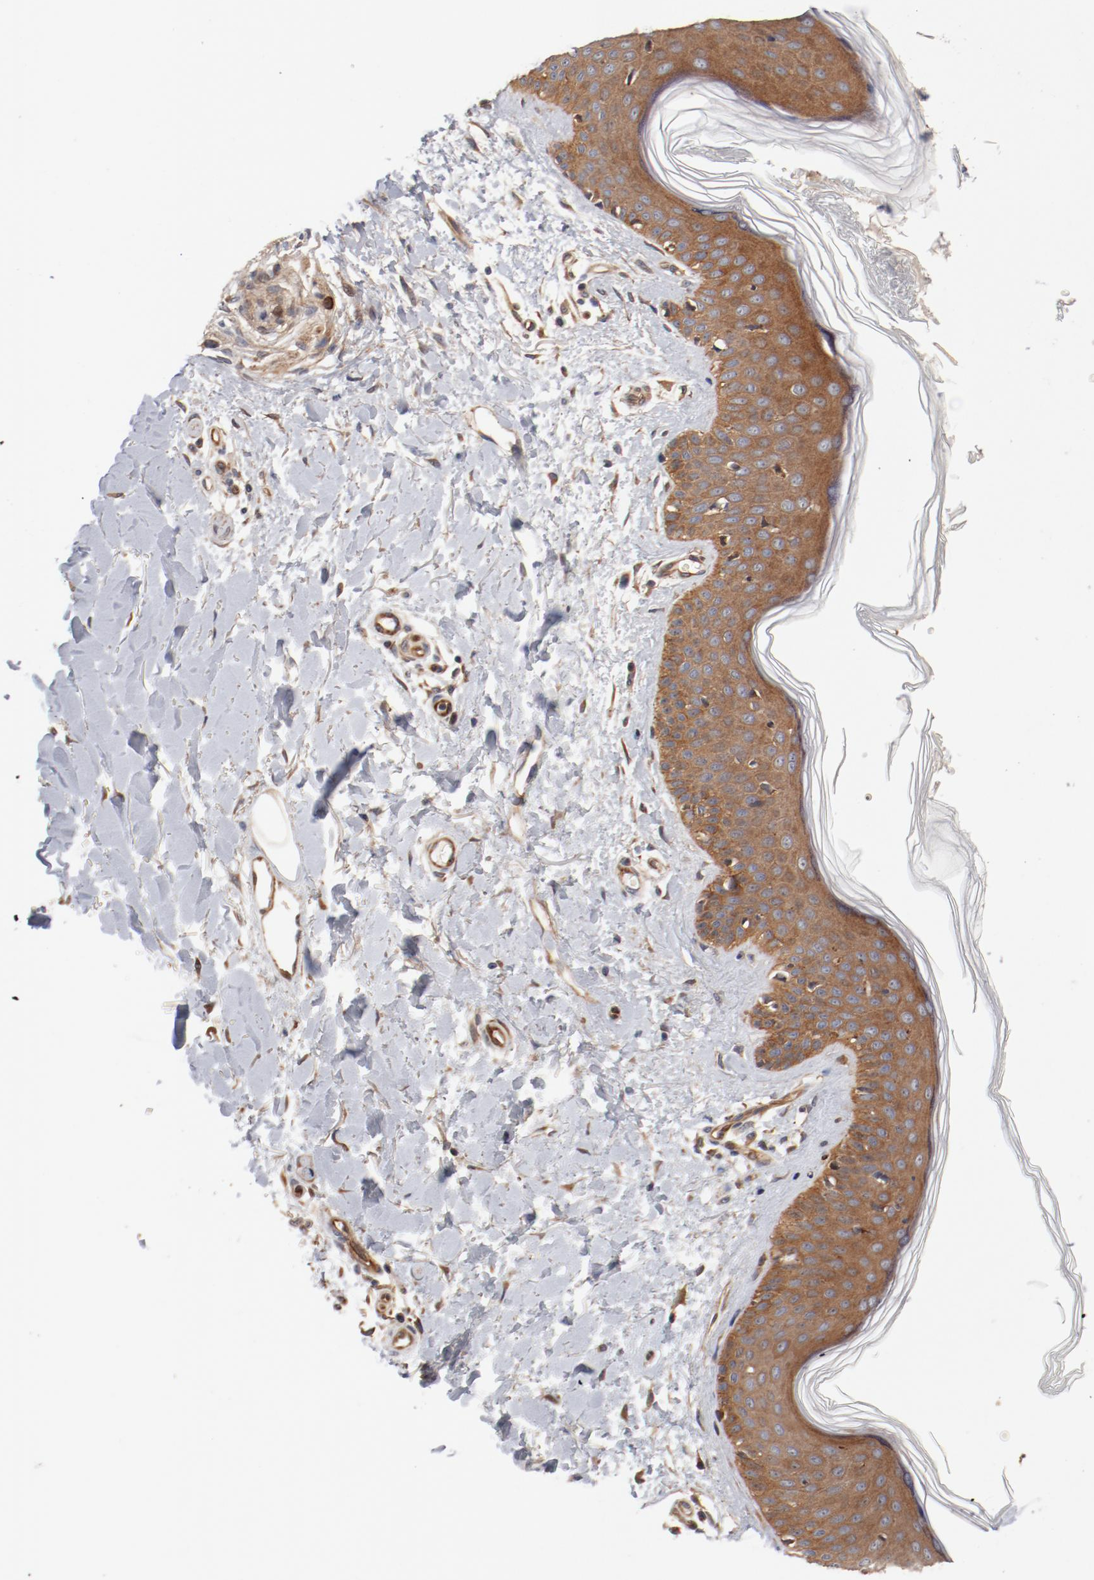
{"staining": {"intensity": "moderate", "quantity": ">75%", "location": "cytoplasmic/membranous"}, "tissue": "skin", "cell_type": "Fibroblasts", "image_type": "normal", "snomed": [{"axis": "morphology", "description": "Normal tissue, NOS"}, {"axis": "topography", "description": "Skin"}], "caption": "Immunohistochemistry micrograph of unremarkable skin: human skin stained using immunohistochemistry displays medium levels of moderate protein expression localized specifically in the cytoplasmic/membranous of fibroblasts, appearing as a cytoplasmic/membranous brown color.", "gene": "PITPNM2", "patient": {"sex": "female", "age": 56}}